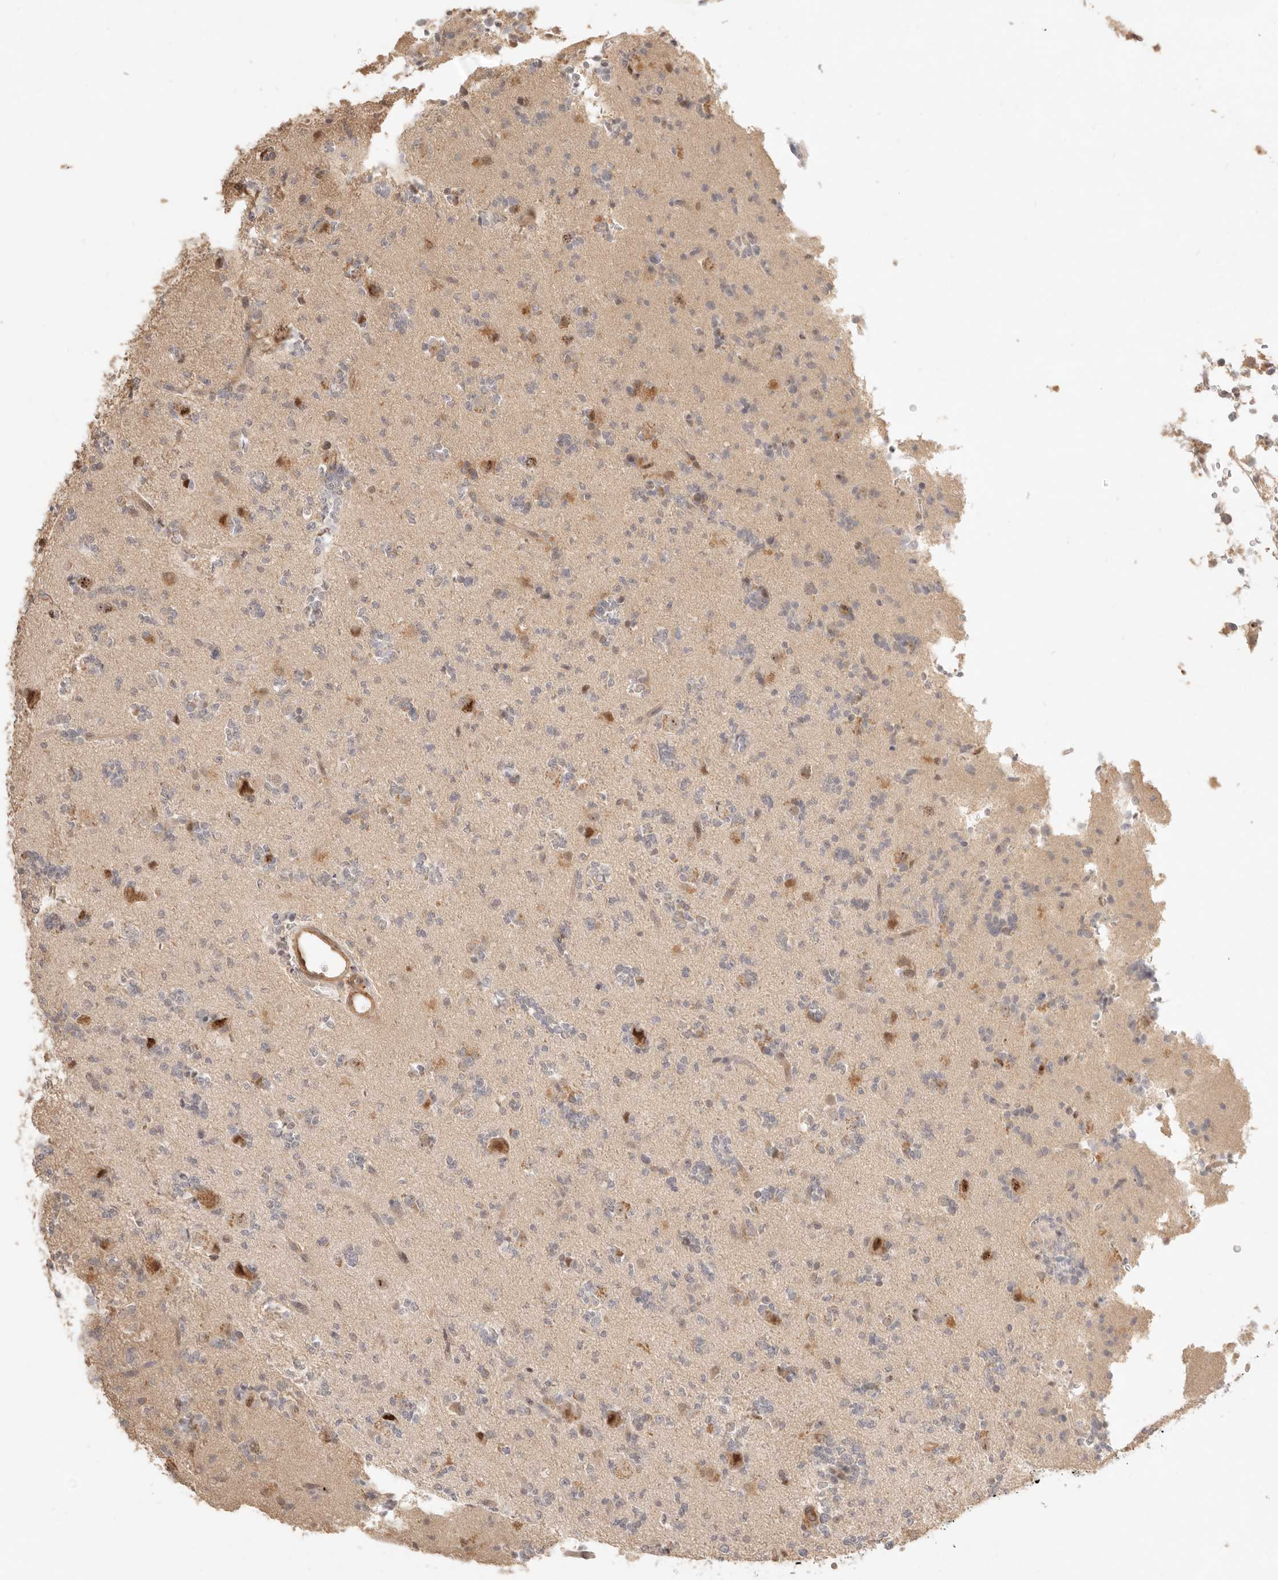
{"staining": {"intensity": "weak", "quantity": "<25%", "location": "nuclear"}, "tissue": "glioma", "cell_type": "Tumor cells", "image_type": "cancer", "snomed": [{"axis": "morphology", "description": "Glioma, malignant, High grade"}, {"axis": "topography", "description": "Brain"}], "caption": "Tumor cells show no significant expression in glioma. (Immunohistochemistry, brightfield microscopy, high magnification).", "gene": "MEP1A", "patient": {"sex": "female", "age": 62}}